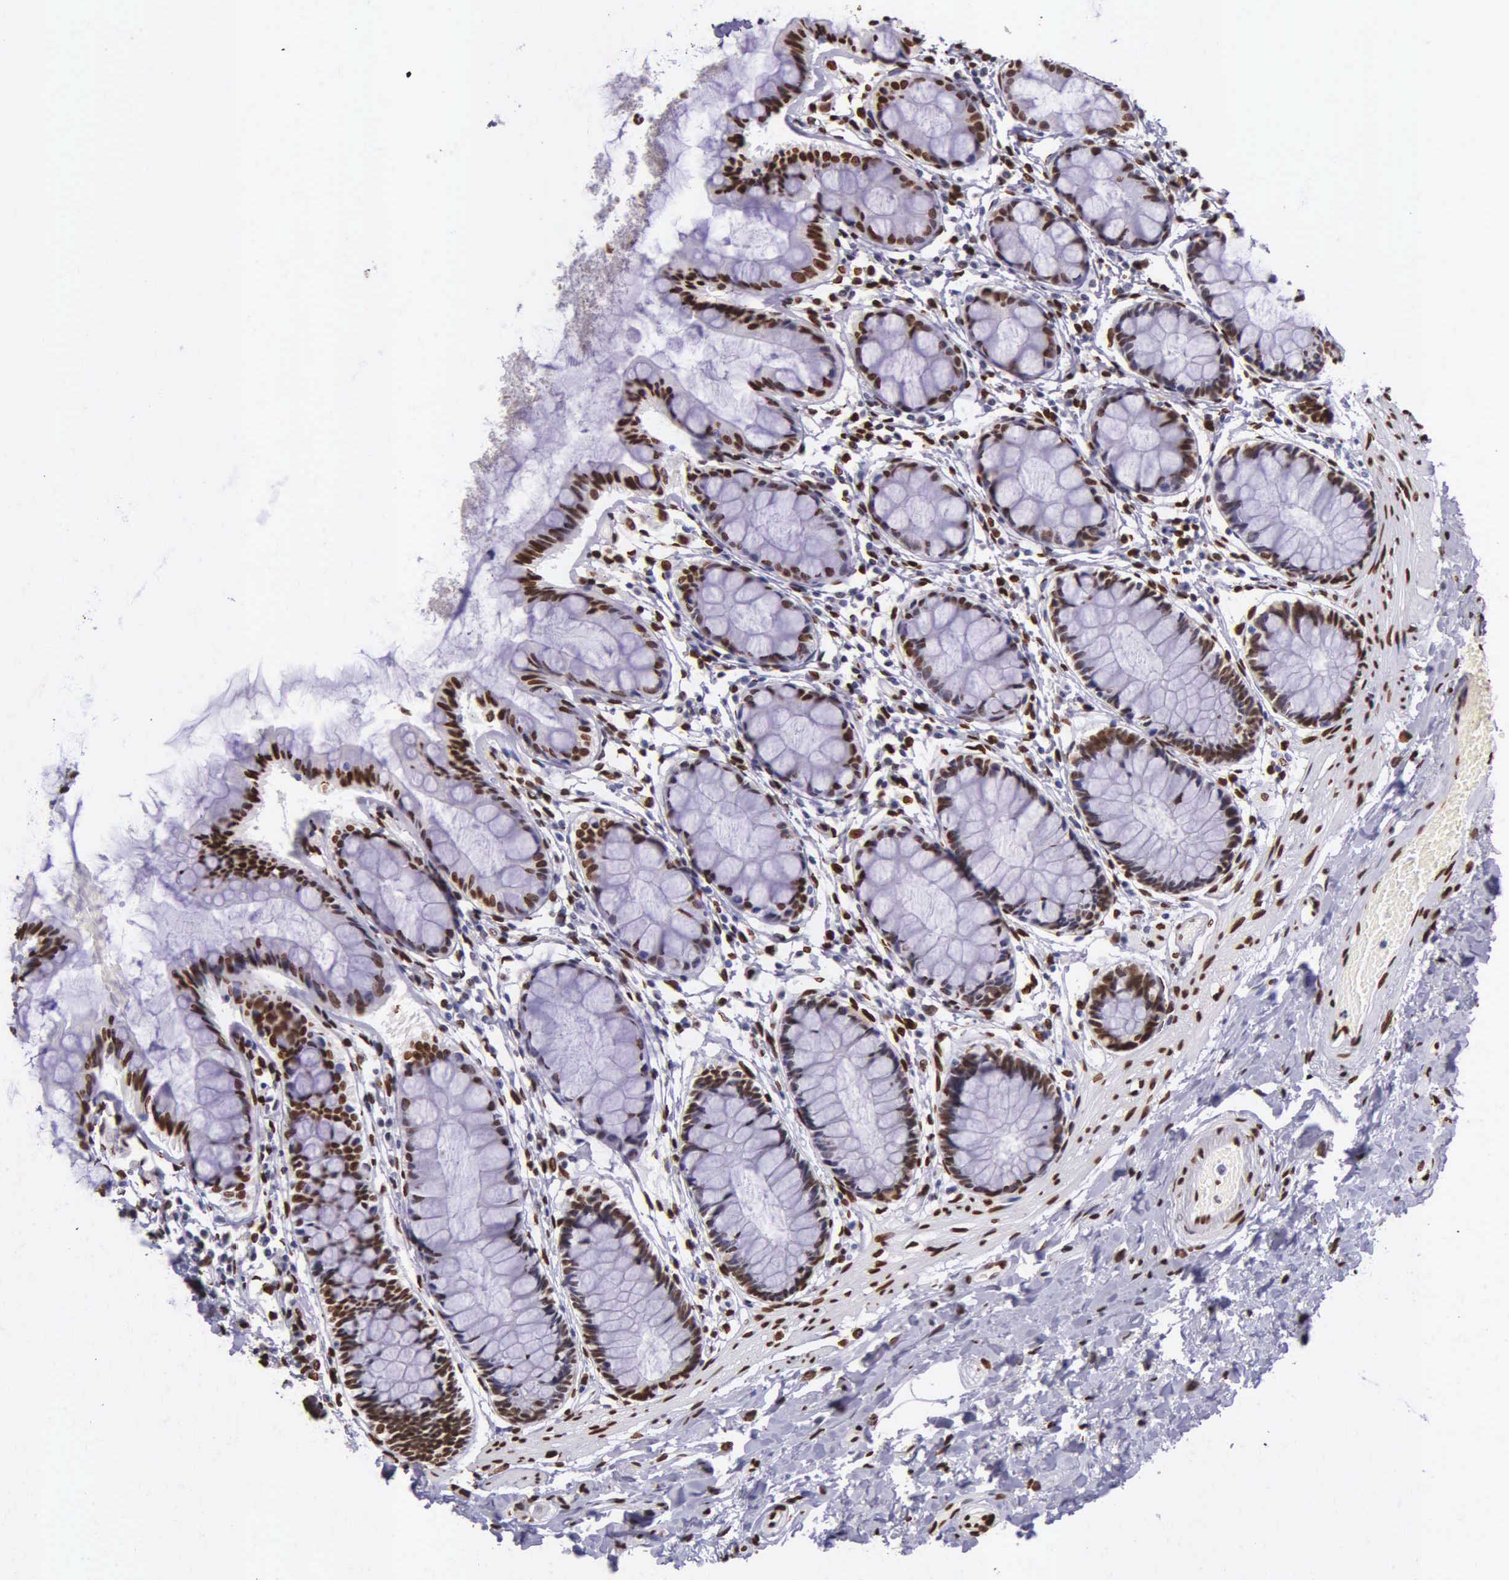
{"staining": {"intensity": "strong", "quantity": ">75%", "location": "nuclear"}, "tissue": "rectum", "cell_type": "Glandular cells", "image_type": "normal", "snomed": [{"axis": "morphology", "description": "Normal tissue, NOS"}, {"axis": "topography", "description": "Rectum"}], "caption": "Glandular cells demonstrate strong nuclear expression in approximately >75% of cells in benign rectum. The protein of interest is stained brown, and the nuclei are stained in blue (DAB IHC with brightfield microscopy, high magnification).", "gene": "H1", "patient": {"sex": "male", "age": 86}}